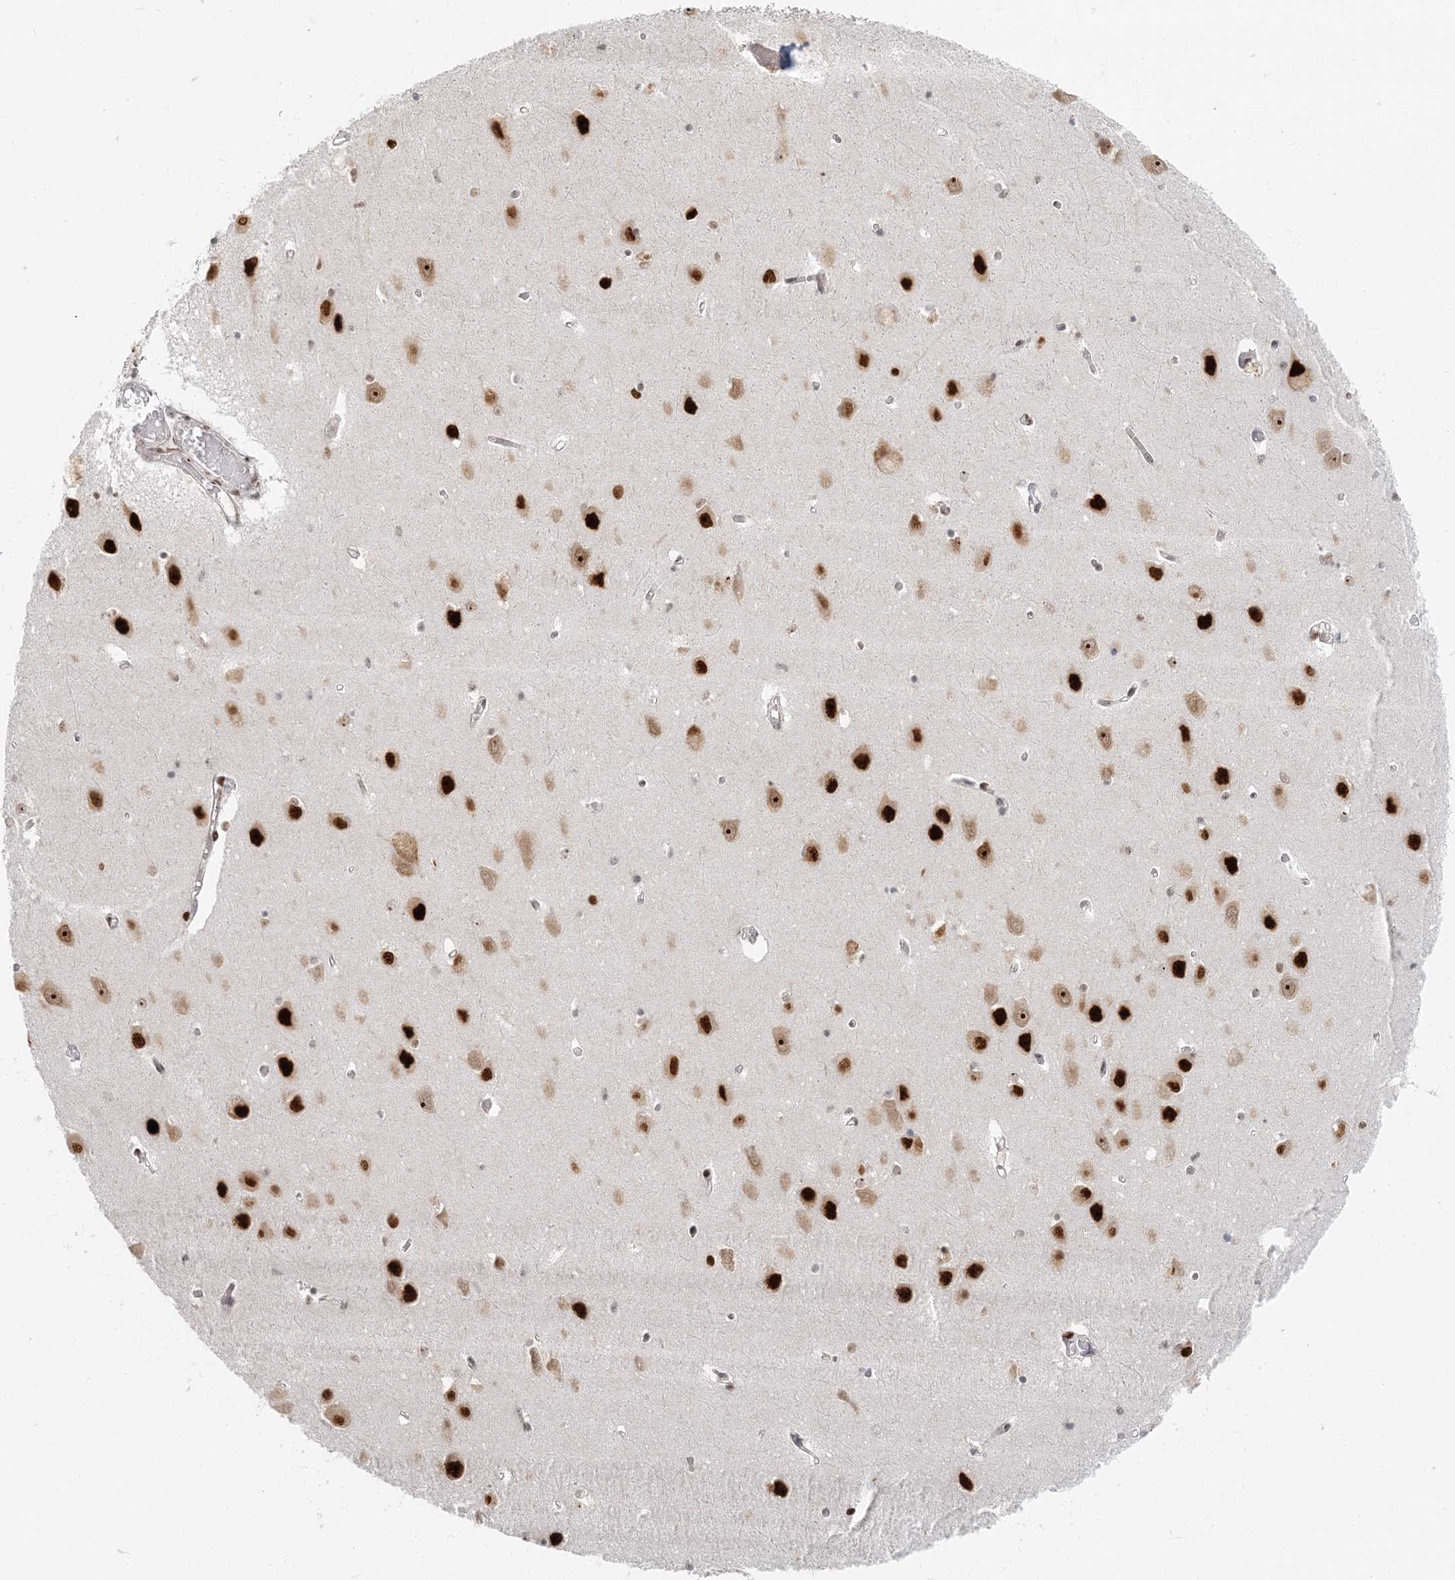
{"staining": {"intensity": "moderate", "quantity": "<25%", "location": "nuclear"}, "tissue": "hippocampus", "cell_type": "Glial cells", "image_type": "normal", "snomed": [{"axis": "morphology", "description": "Normal tissue, NOS"}, {"axis": "topography", "description": "Hippocampus"}], "caption": "Hippocampus stained with DAB (3,3'-diaminobenzidine) immunohistochemistry displays low levels of moderate nuclear positivity in about <25% of glial cells. The staining was performed using DAB (3,3'-diaminobenzidine), with brown indicating positive protein expression. Nuclei are stained blue with hematoxylin.", "gene": "BAZ1B", "patient": {"sex": "male", "age": 70}}